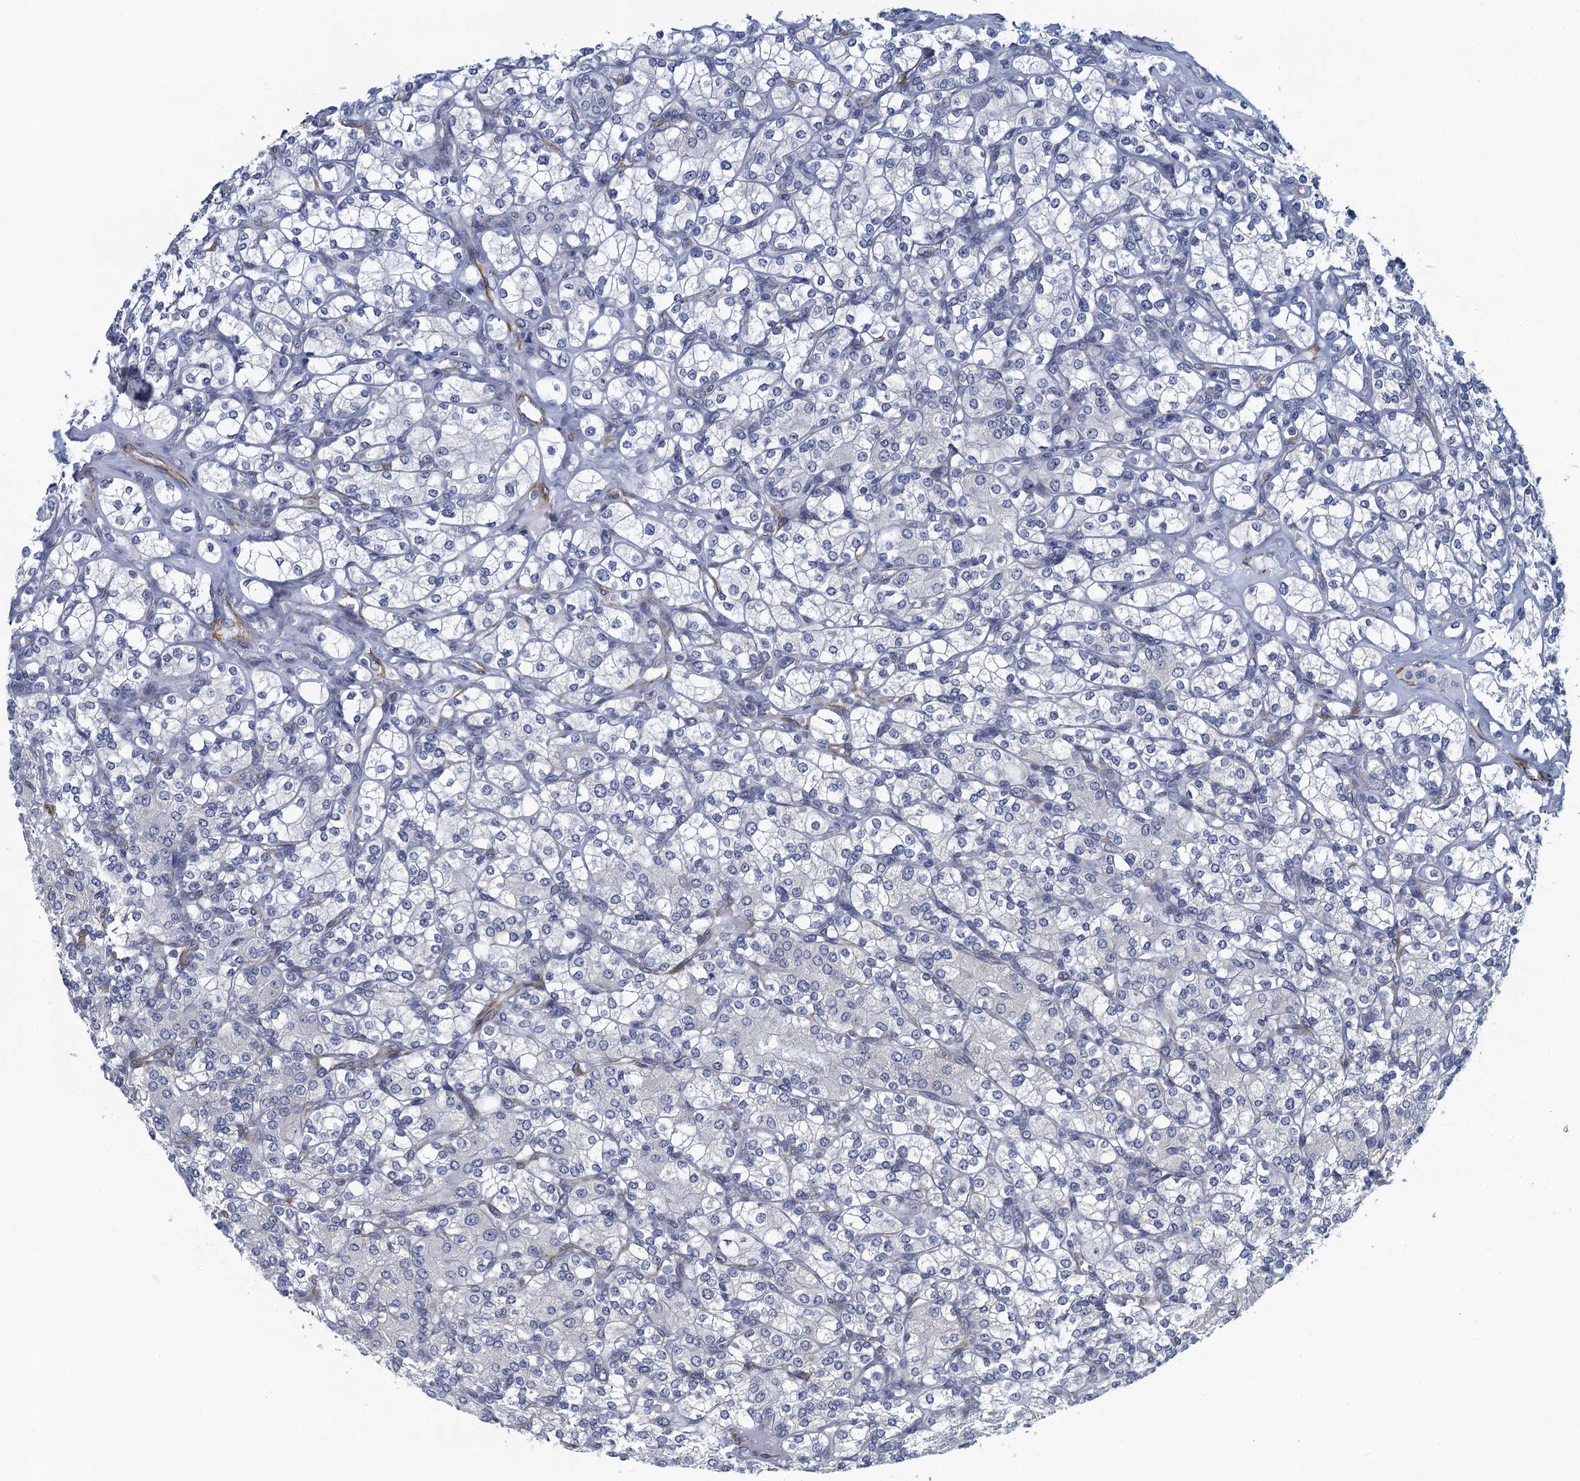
{"staining": {"intensity": "negative", "quantity": "none", "location": "none"}, "tissue": "renal cancer", "cell_type": "Tumor cells", "image_type": "cancer", "snomed": [{"axis": "morphology", "description": "Adenocarcinoma, NOS"}, {"axis": "topography", "description": "Kidney"}], "caption": "There is no significant positivity in tumor cells of renal cancer (adenocarcinoma). The staining is performed using DAB brown chromogen with nuclei counter-stained in using hematoxylin.", "gene": "ALG2", "patient": {"sex": "male", "age": 77}}